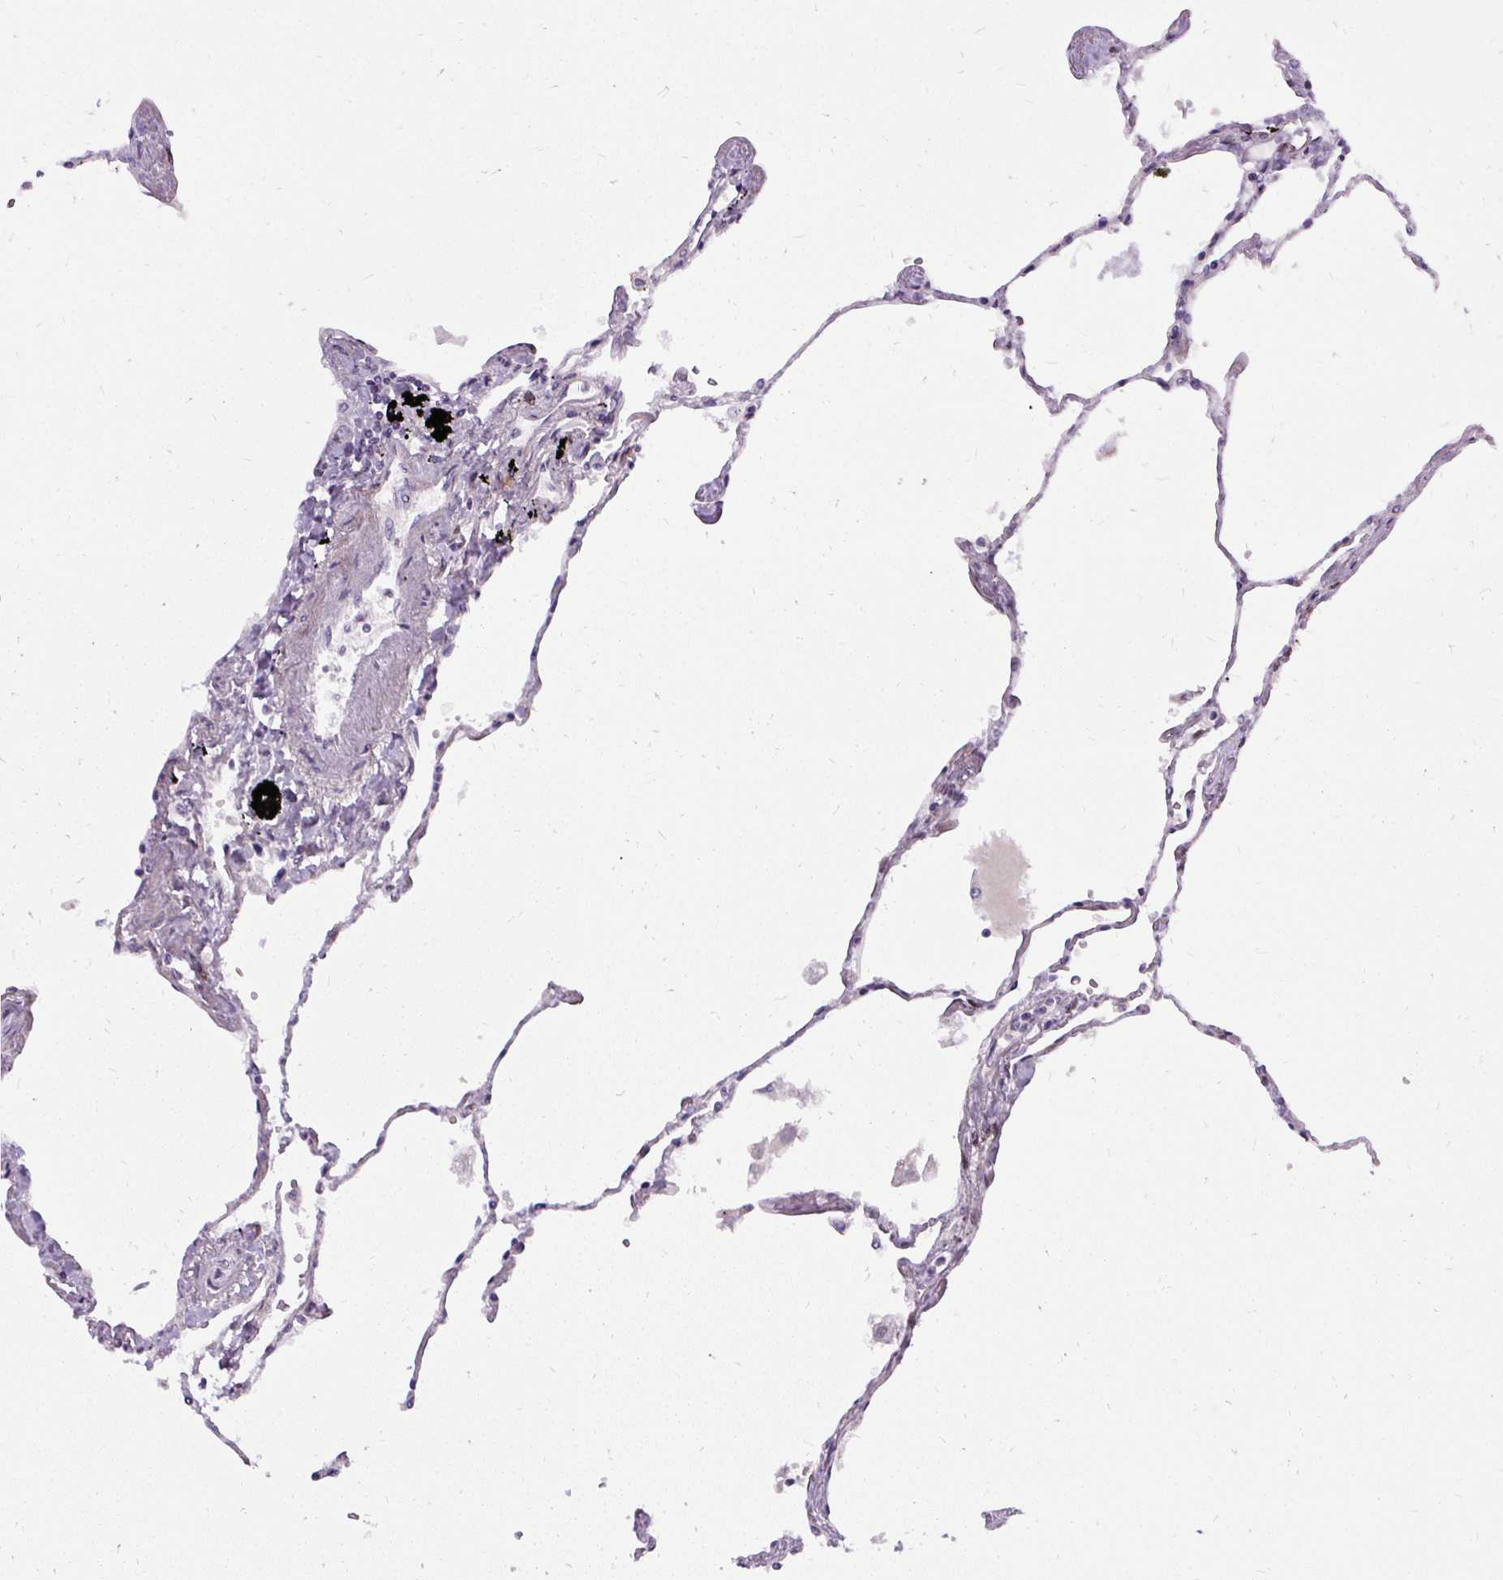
{"staining": {"intensity": "negative", "quantity": "none", "location": "none"}, "tissue": "lung", "cell_type": "Alveolar cells", "image_type": "normal", "snomed": [{"axis": "morphology", "description": "Normal tissue, NOS"}, {"axis": "topography", "description": "Lung"}], "caption": "High power microscopy photomicrograph of an IHC image of unremarkable lung, revealing no significant expression in alveolar cells. (Stains: DAB (3,3'-diaminobenzidine) IHC with hematoxylin counter stain, Microscopy: brightfield microscopy at high magnification).", "gene": "FAM117B", "patient": {"sex": "female", "age": 67}}